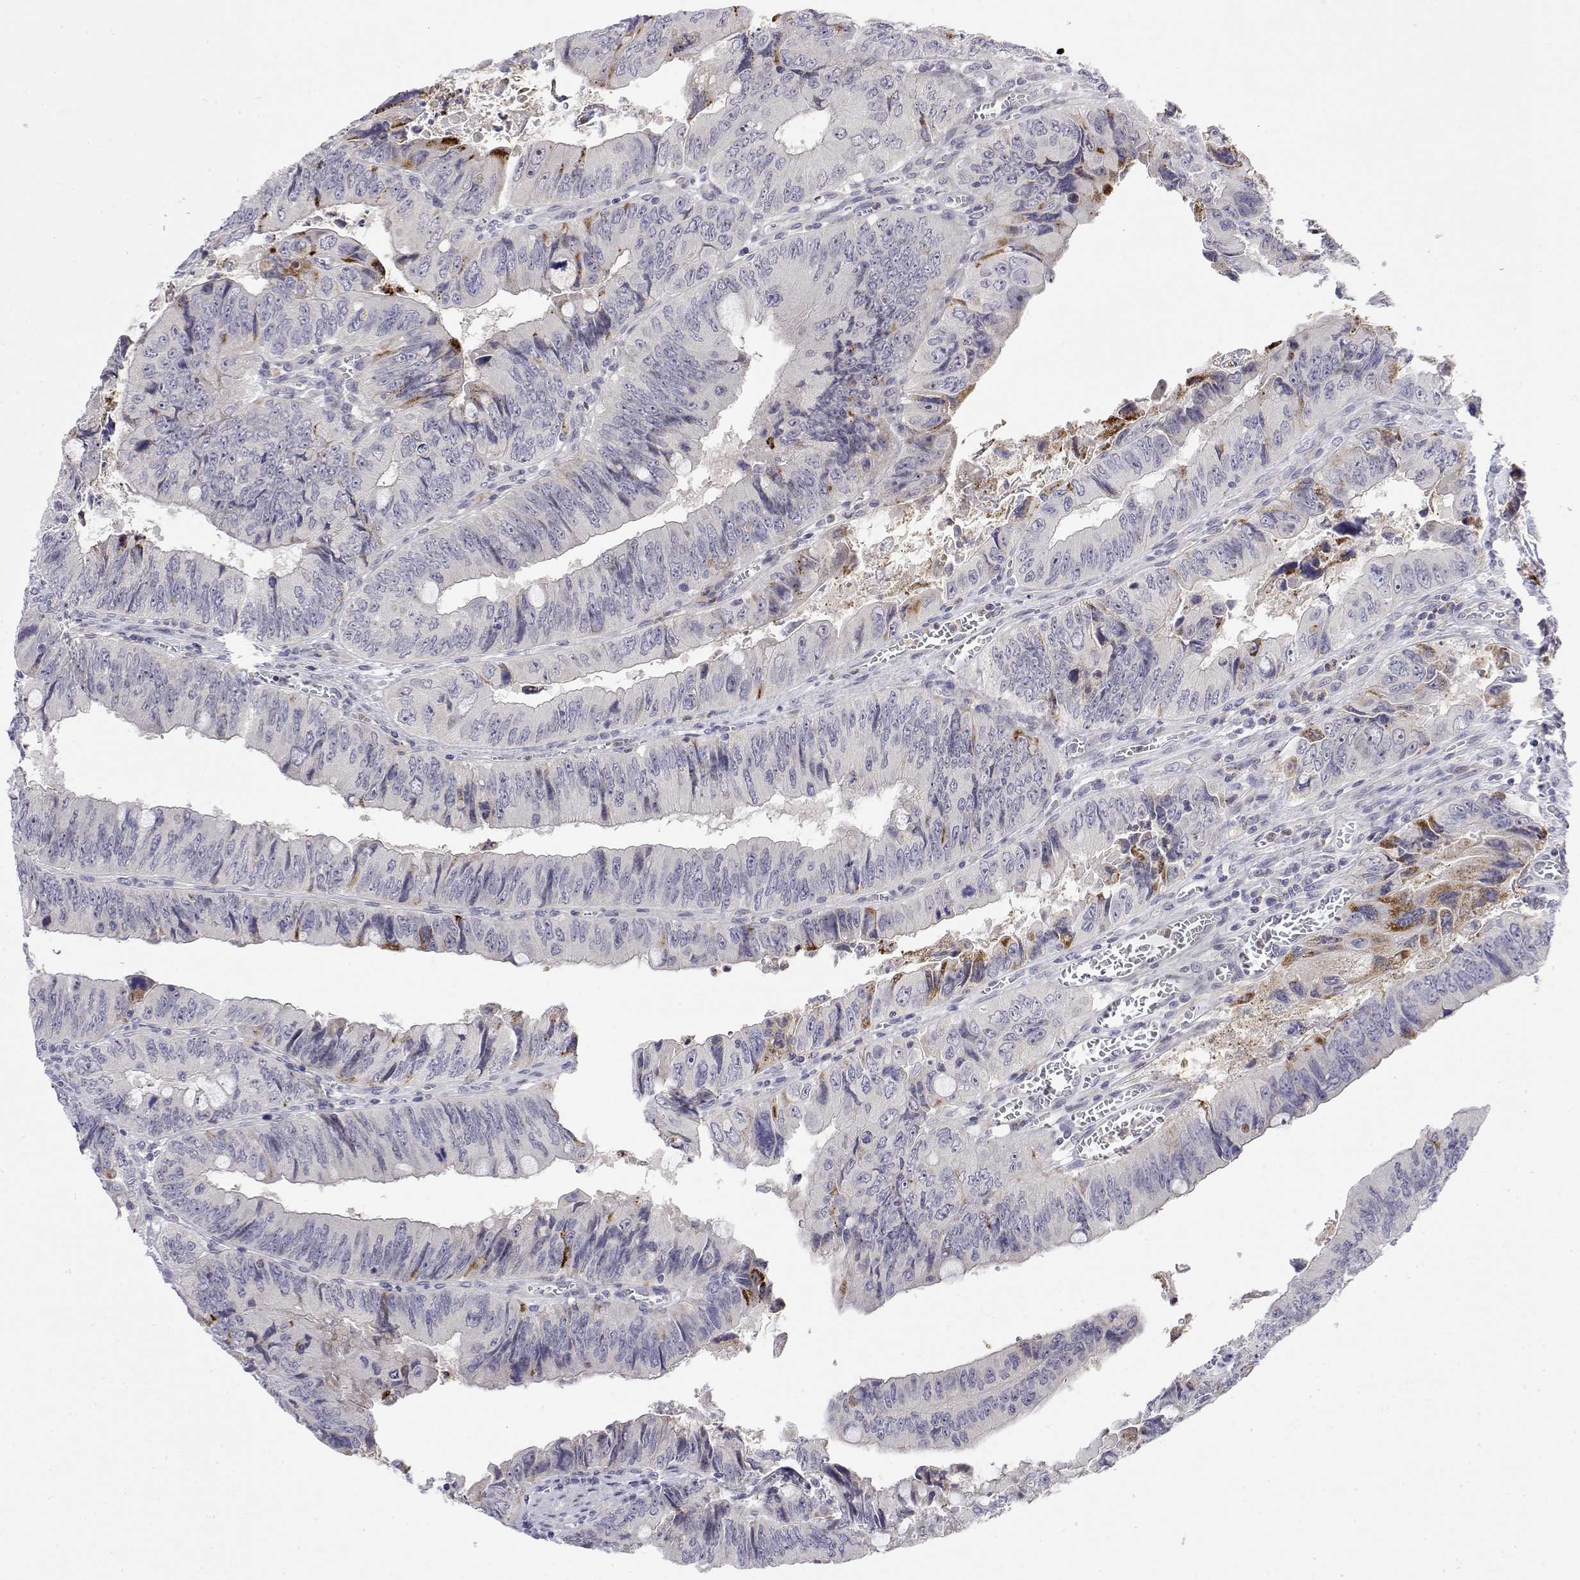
{"staining": {"intensity": "moderate", "quantity": "<25%", "location": "cytoplasmic/membranous"}, "tissue": "colorectal cancer", "cell_type": "Tumor cells", "image_type": "cancer", "snomed": [{"axis": "morphology", "description": "Adenocarcinoma, NOS"}, {"axis": "topography", "description": "Colon"}], "caption": "Protein expression analysis of human colorectal cancer (adenocarcinoma) reveals moderate cytoplasmic/membranous staining in approximately <25% of tumor cells.", "gene": "IGFBP4", "patient": {"sex": "female", "age": 84}}